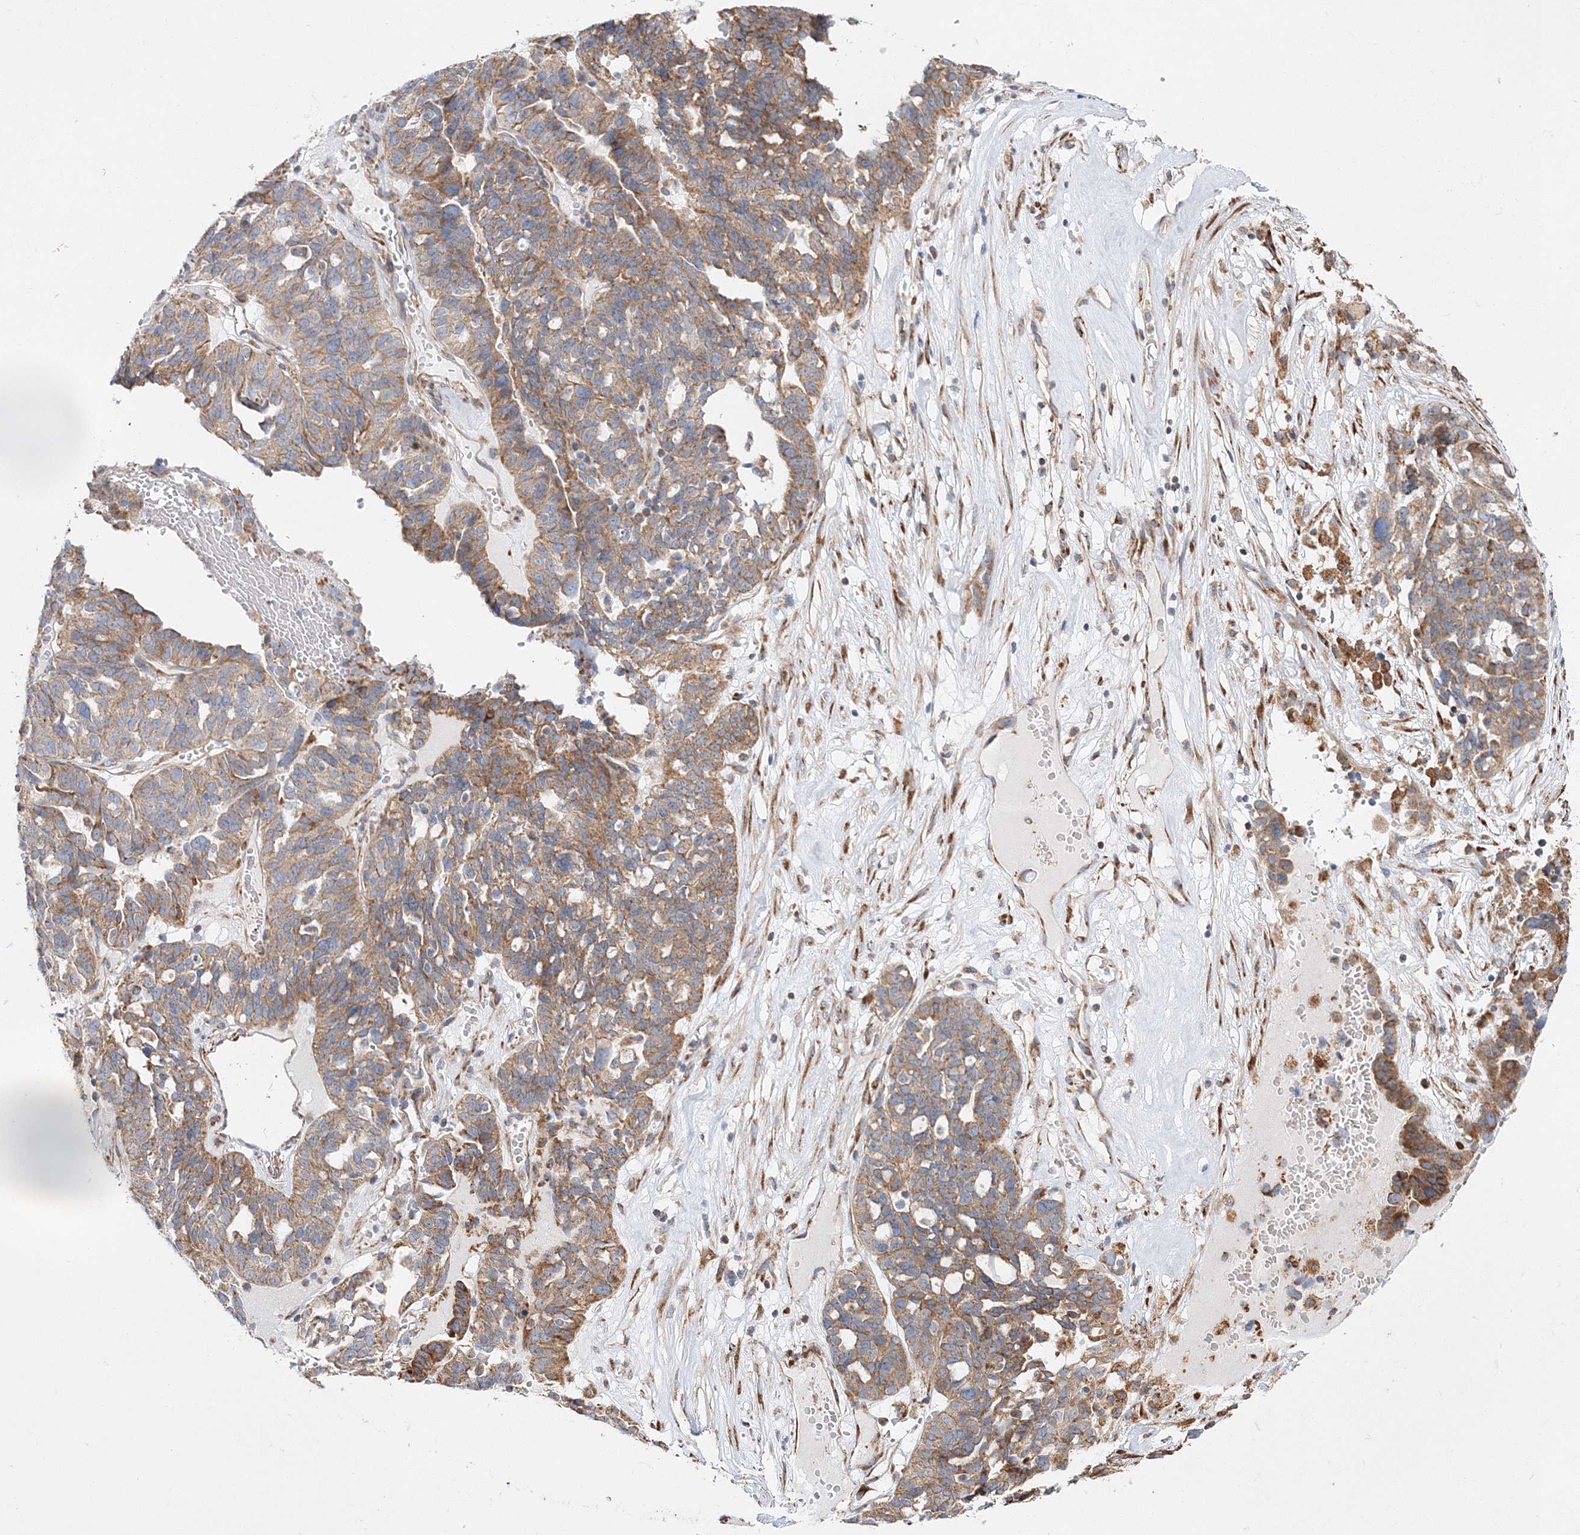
{"staining": {"intensity": "moderate", "quantity": ">75%", "location": "cytoplasmic/membranous"}, "tissue": "ovarian cancer", "cell_type": "Tumor cells", "image_type": "cancer", "snomed": [{"axis": "morphology", "description": "Cystadenocarcinoma, serous, NOS"}, {"axis": "topography", "description": "Ovary"}], "caption": "An IHC photomicrograph of tumor tissue is shown. Protein staining in brown shows moderate cytoplasmic/membranous positivity in ovarian cancer within tumor cells.", "gene": "ZFYVE16", "patient": {"sex": "female", "age": 59}}